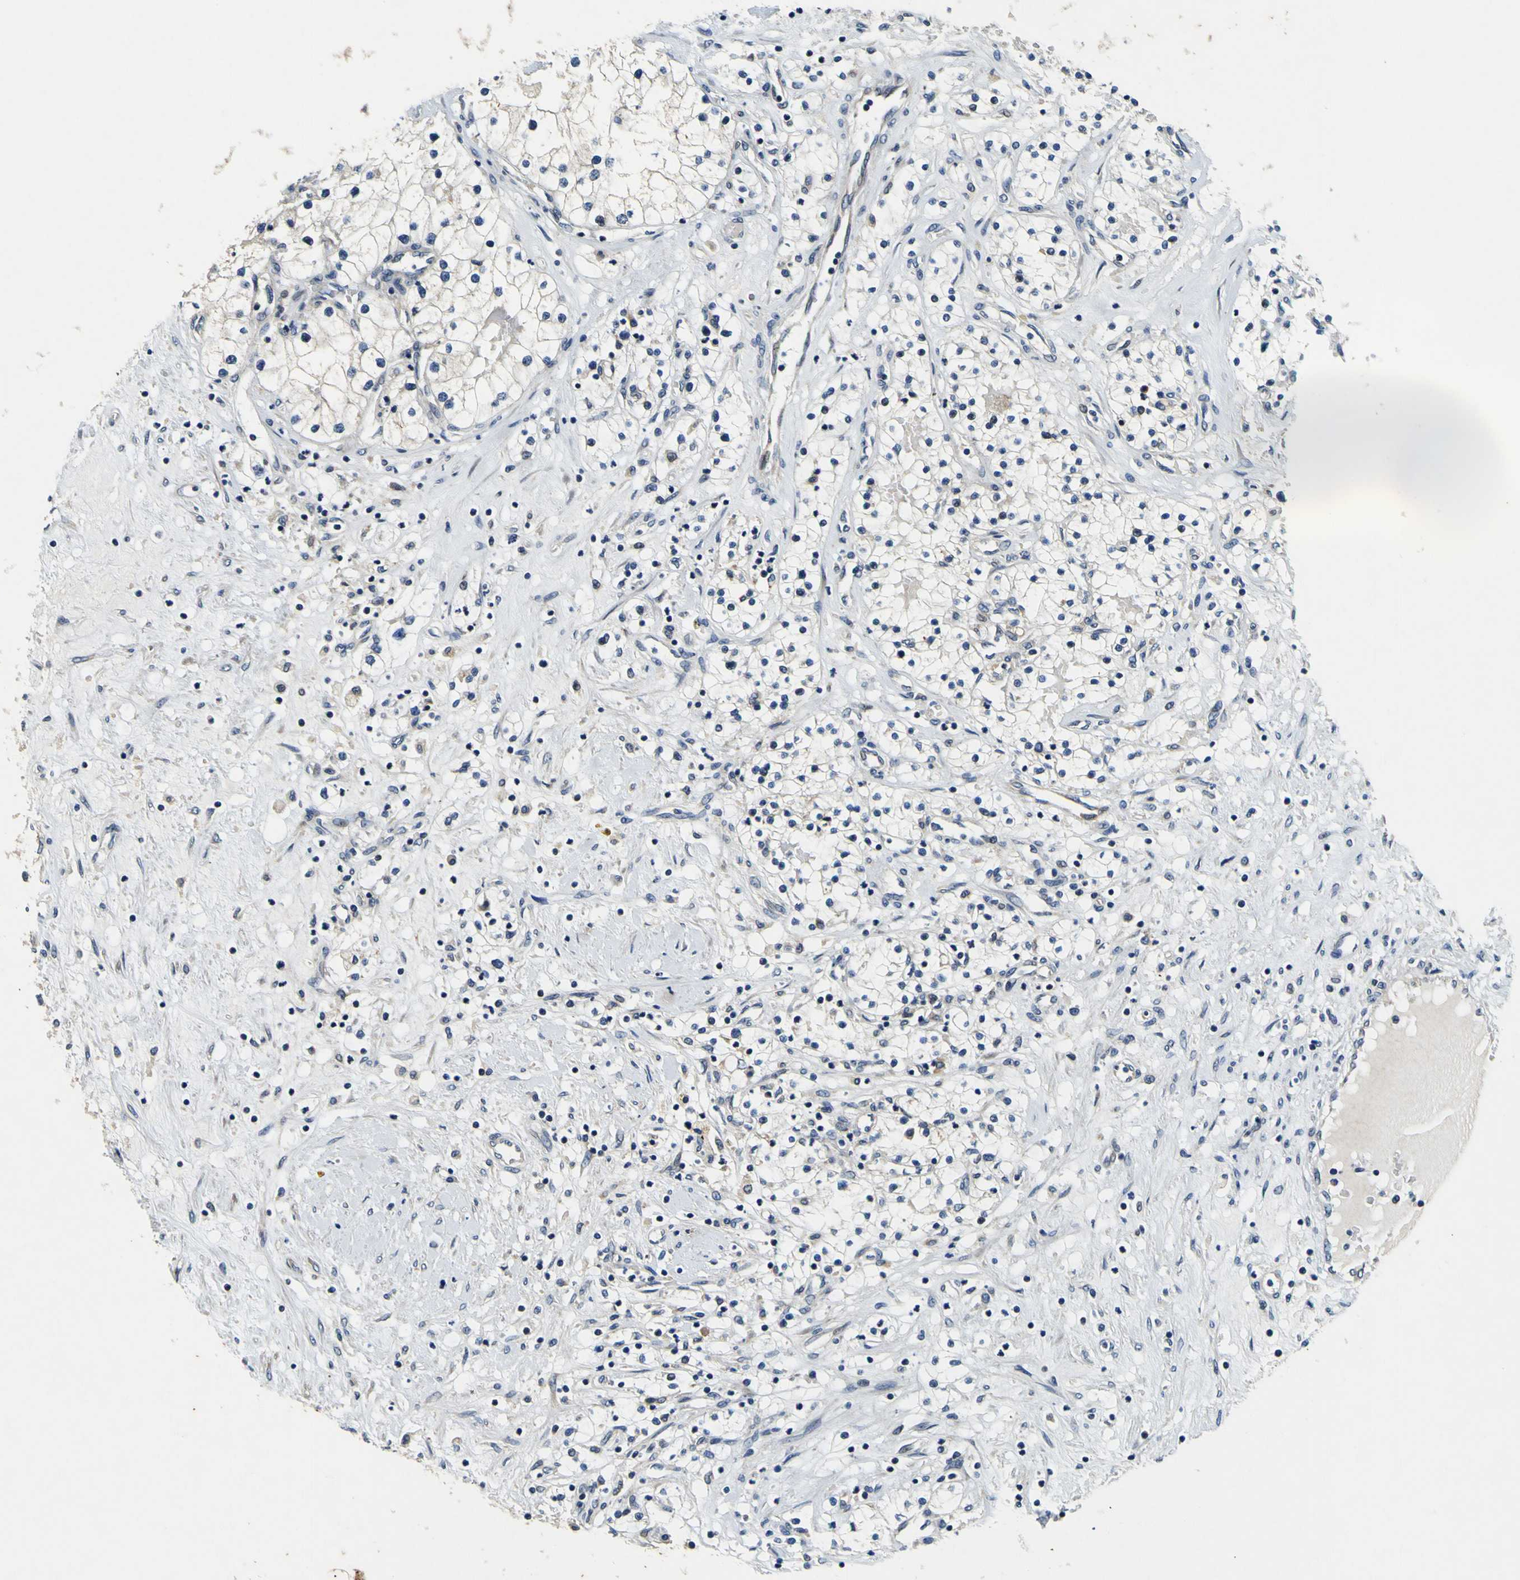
{"staining": {"intensity": "negative", "quantity": "none", "location": "none"}, "tissue": "renal cancer", "cell_type": "Tumor cells", "image_type": "cancer", "snomed": [{"axis": "morphology", "description": "Adenocarcinoma, NOS"}, {"axis": "topography", "description": "Kidney"}], "caption": "Renal cancer (adenocarcinoma) stained for a protein using IHC shows no positivity tumor cells.", "gene": "EPHB4", "patient": {"sex": "male", "age": 68}}